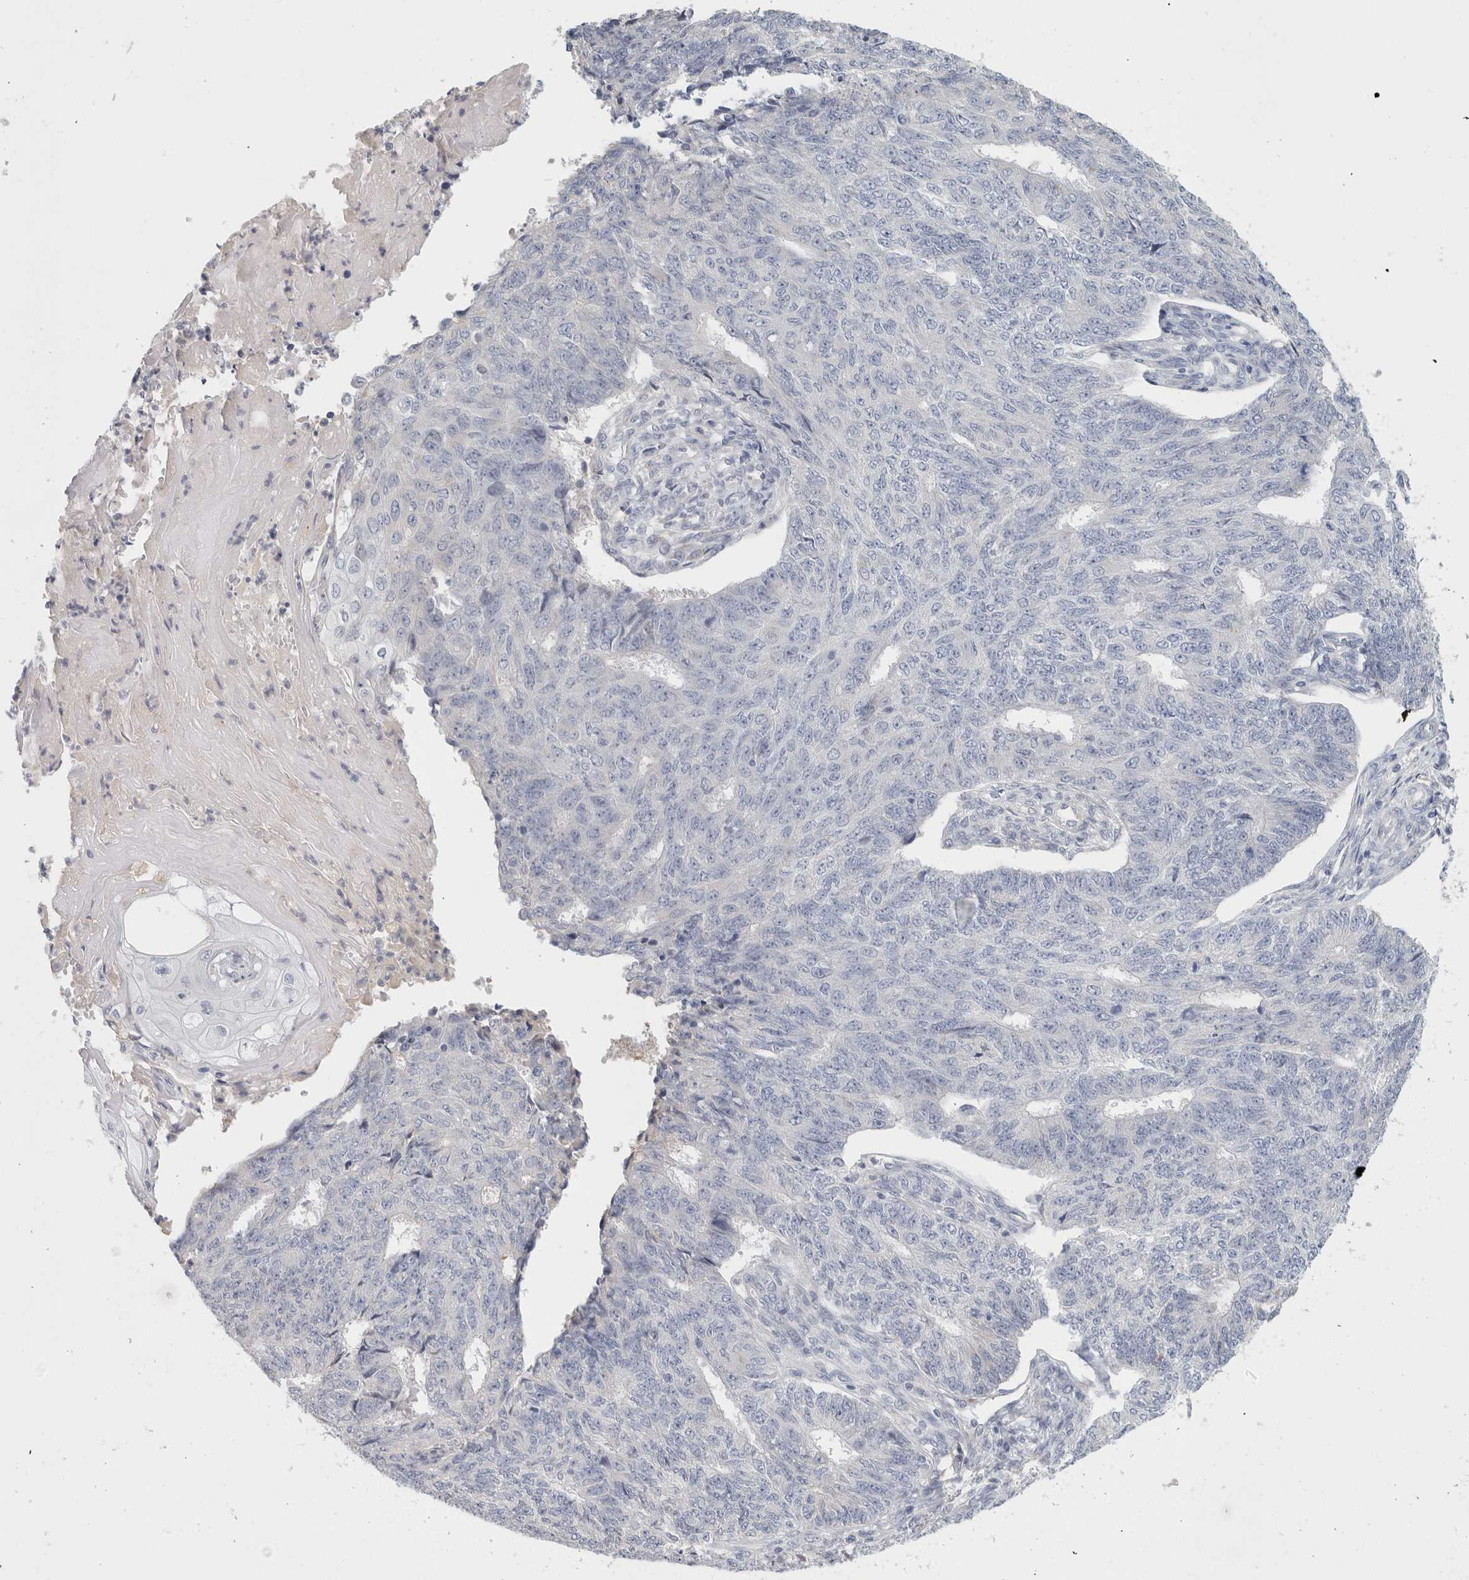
{"staining": {"intensity": "negative", "quantity": "none", "location": "none"}, "tissue": "endometrial cancer", "cell_type": "Tumor cells", "image_type": "cancer", "snomed": [{"axis": "morphology", "description": "Adenocarcinoma, NOS"}, {"axis": "topography", "description": "Endometrium"}], "caption": "Immunohistochemical staining of endometrial cancer (adenocarcinoma) displays no significant expression in tumor cells.", "gene": "STK31", "patient": {"sex": "female", "age": 32}}